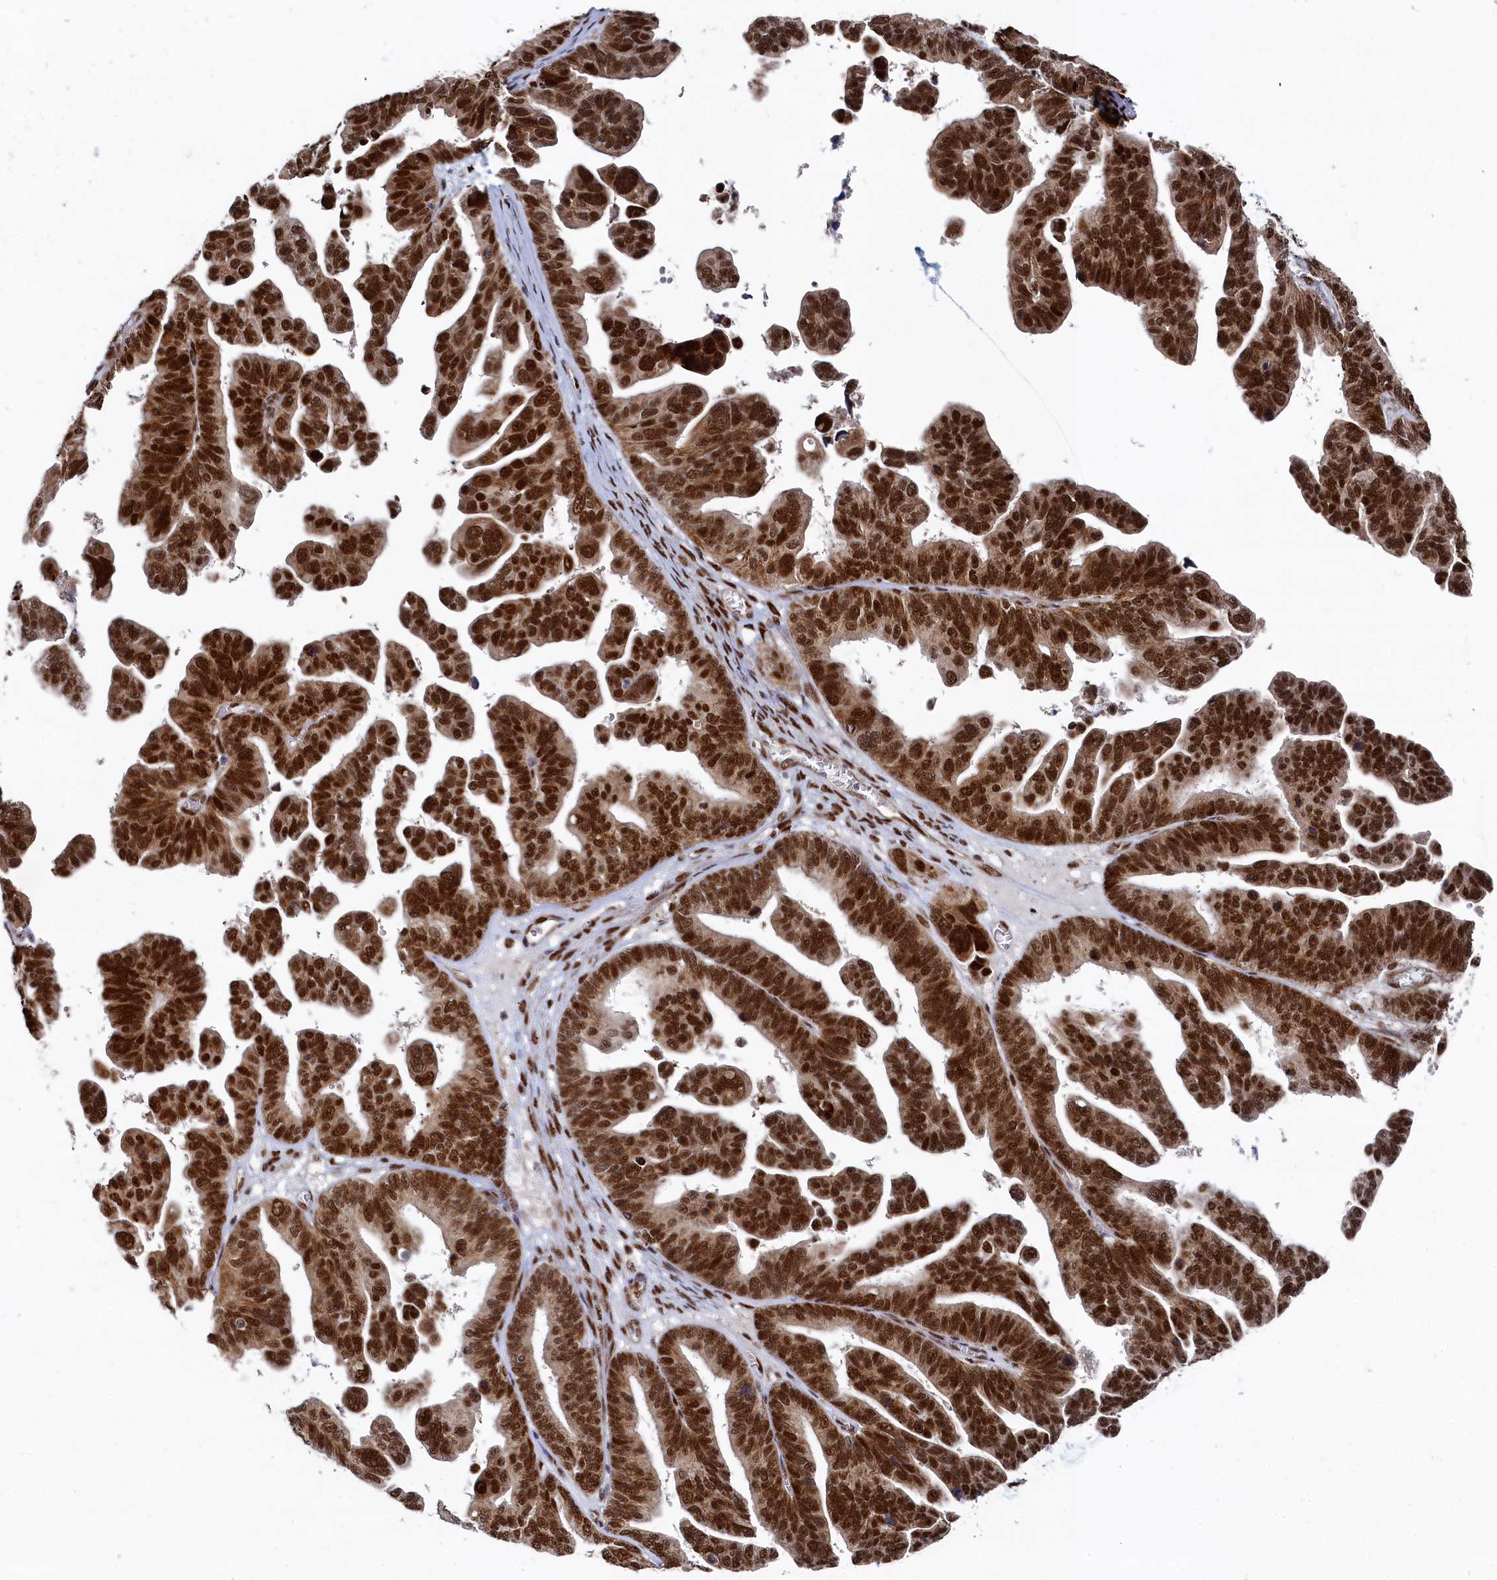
{"staining": {"intensity": "strong", "quantity": ">75%", "location": "nuclear"}, "tissue": "ovarian cancer", "cell_type": "Tumor cells", "image_type": "cancer", "snomed": [{"axis": "morphology", "description": "Cystadenocarcinoma, serous, NOS"}, {"axis": "topography", "description": "Ovary"}], "caption": "The photomicrograph exhibits staining of serous cystadenocarcinoma (ovarian), revealing strong nuclear protein positivity (brown color) within tumor cells. (Stains: DAB in brown, nuclei in blue, Microscopy: brightfield microscopy at high magnification).", "gene": "BUB3", "patient": {"sex": "female", "age": 56}}